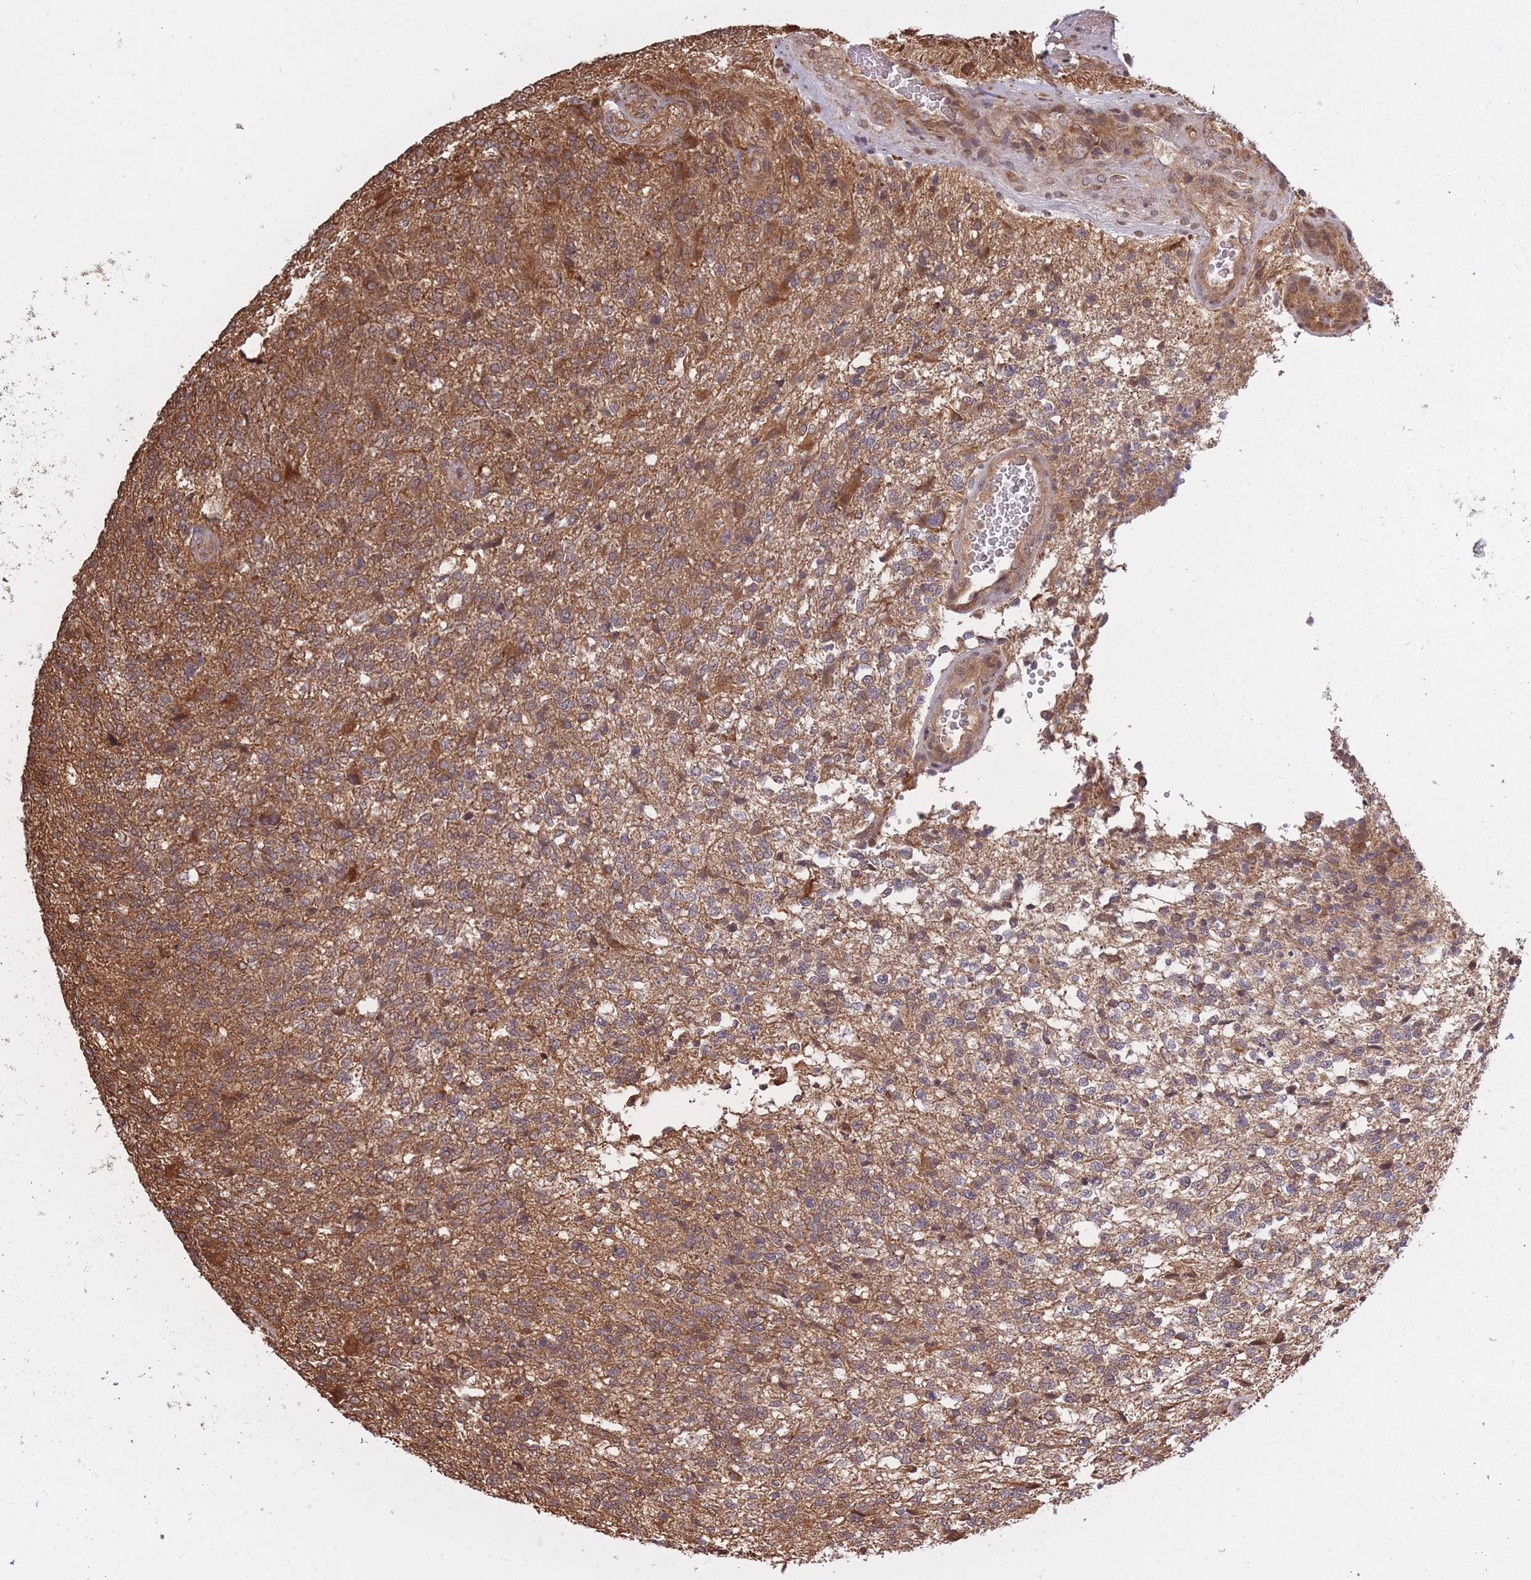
{"staining": {"intensity": "moderate", "quantity": ">75%", "location": "cytoplasmic/membranous"}, "tissue": "glioma", "cell_type": "Tumor cells", "image_type": "cancer", "snomed": [{"axis": "morphology", "description": "Glioma, malignant, High grade"}, {"axis": "topography", "description": "Brain"}], "caption": "This photomicrograph shows IHC staining of human malignant glioma (high-grade), with medium moderate cytoplasmic/membranous expression in approximately >75% of tumor cells.", "gene": "ARL13B", "patient": {"sex": "male", "age": 56}}